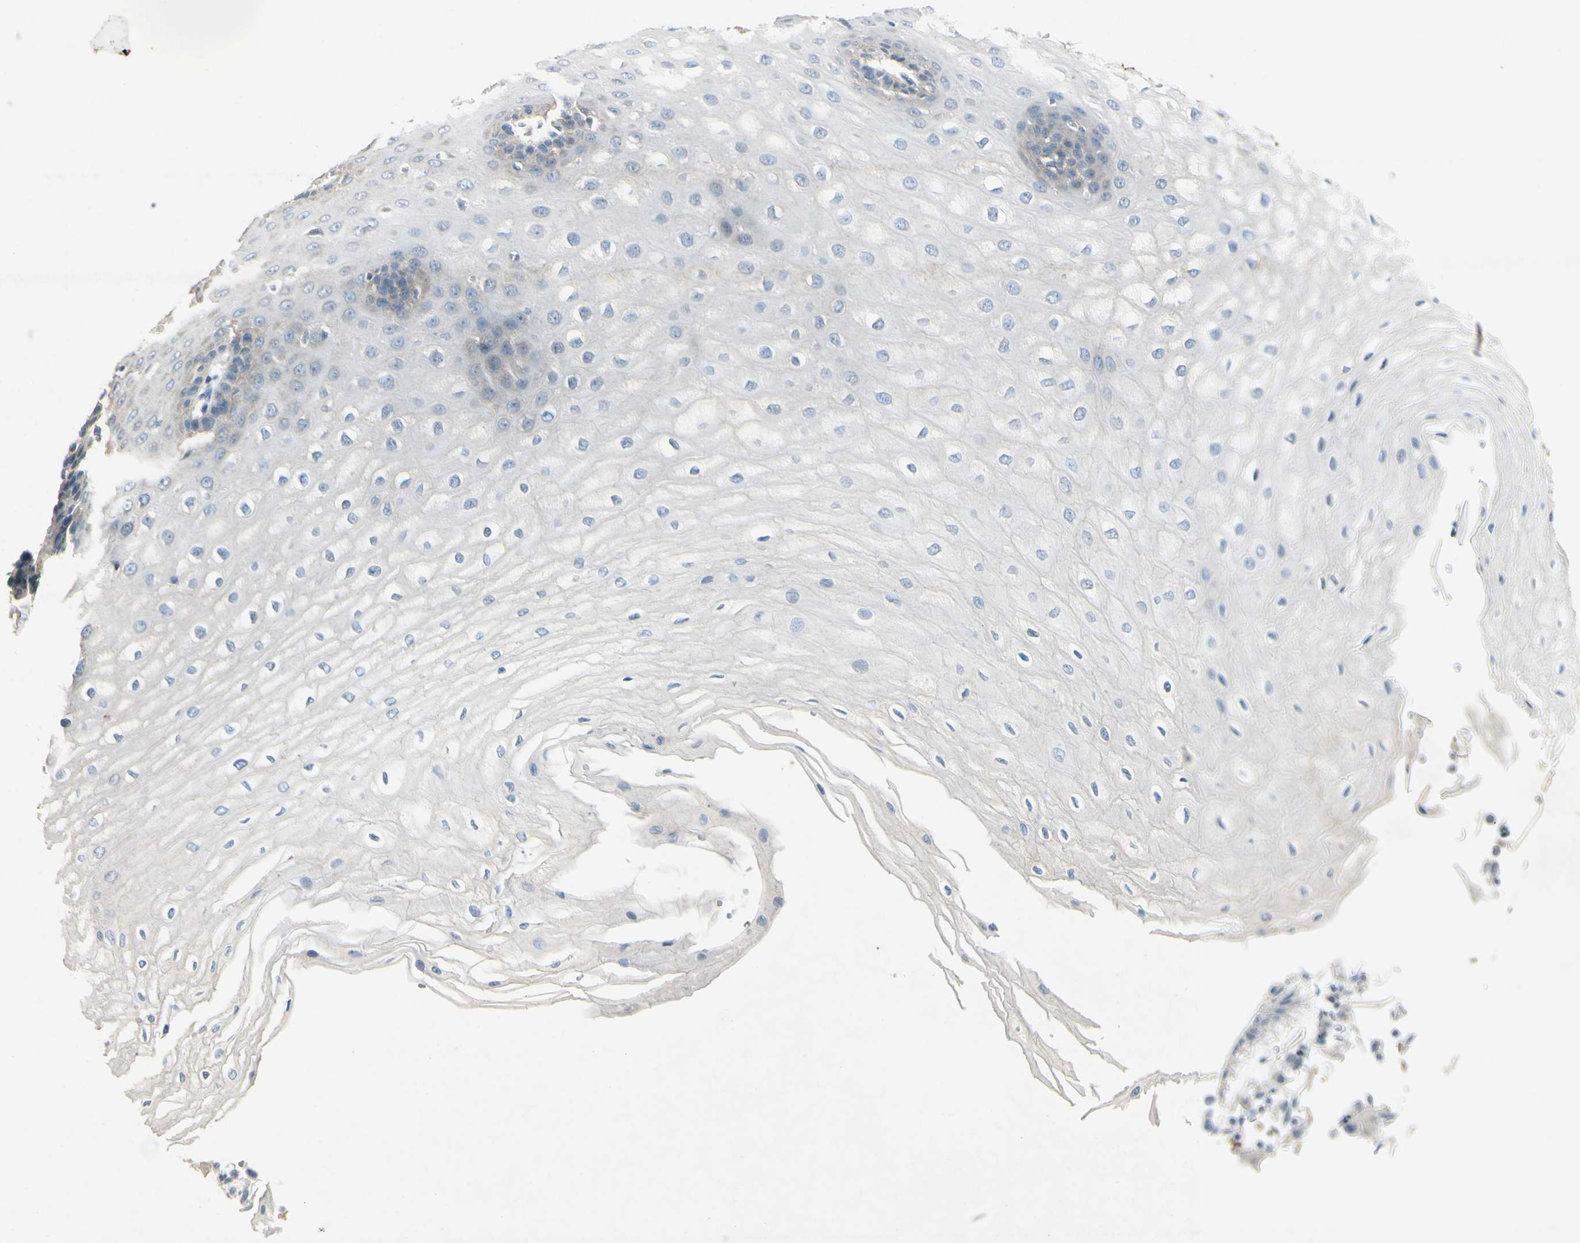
{"staining": {"intensity": "negative", "quantity": "none", "location": "none"}, "tissue": "esophagus", "cell_type": "Squamous epithelial cells", "image_type": "normal", "snomed": [{"axis": "morphology", "description": "Normal tissue, NOS"}, {"axis": "morphology", "description": "Squamous cell carcinoma, NOS"}, {"axis": "topography", "description": "Esophagus"}], "caption": "Image shows no protein positivity in squamous epithelial cells of normal esophagus. (Immunohistochemistry (ihc), brightfield microscopy, high magnification).", "gene": "SNAP91", "patient": {"sex": "male", "age": 65}}